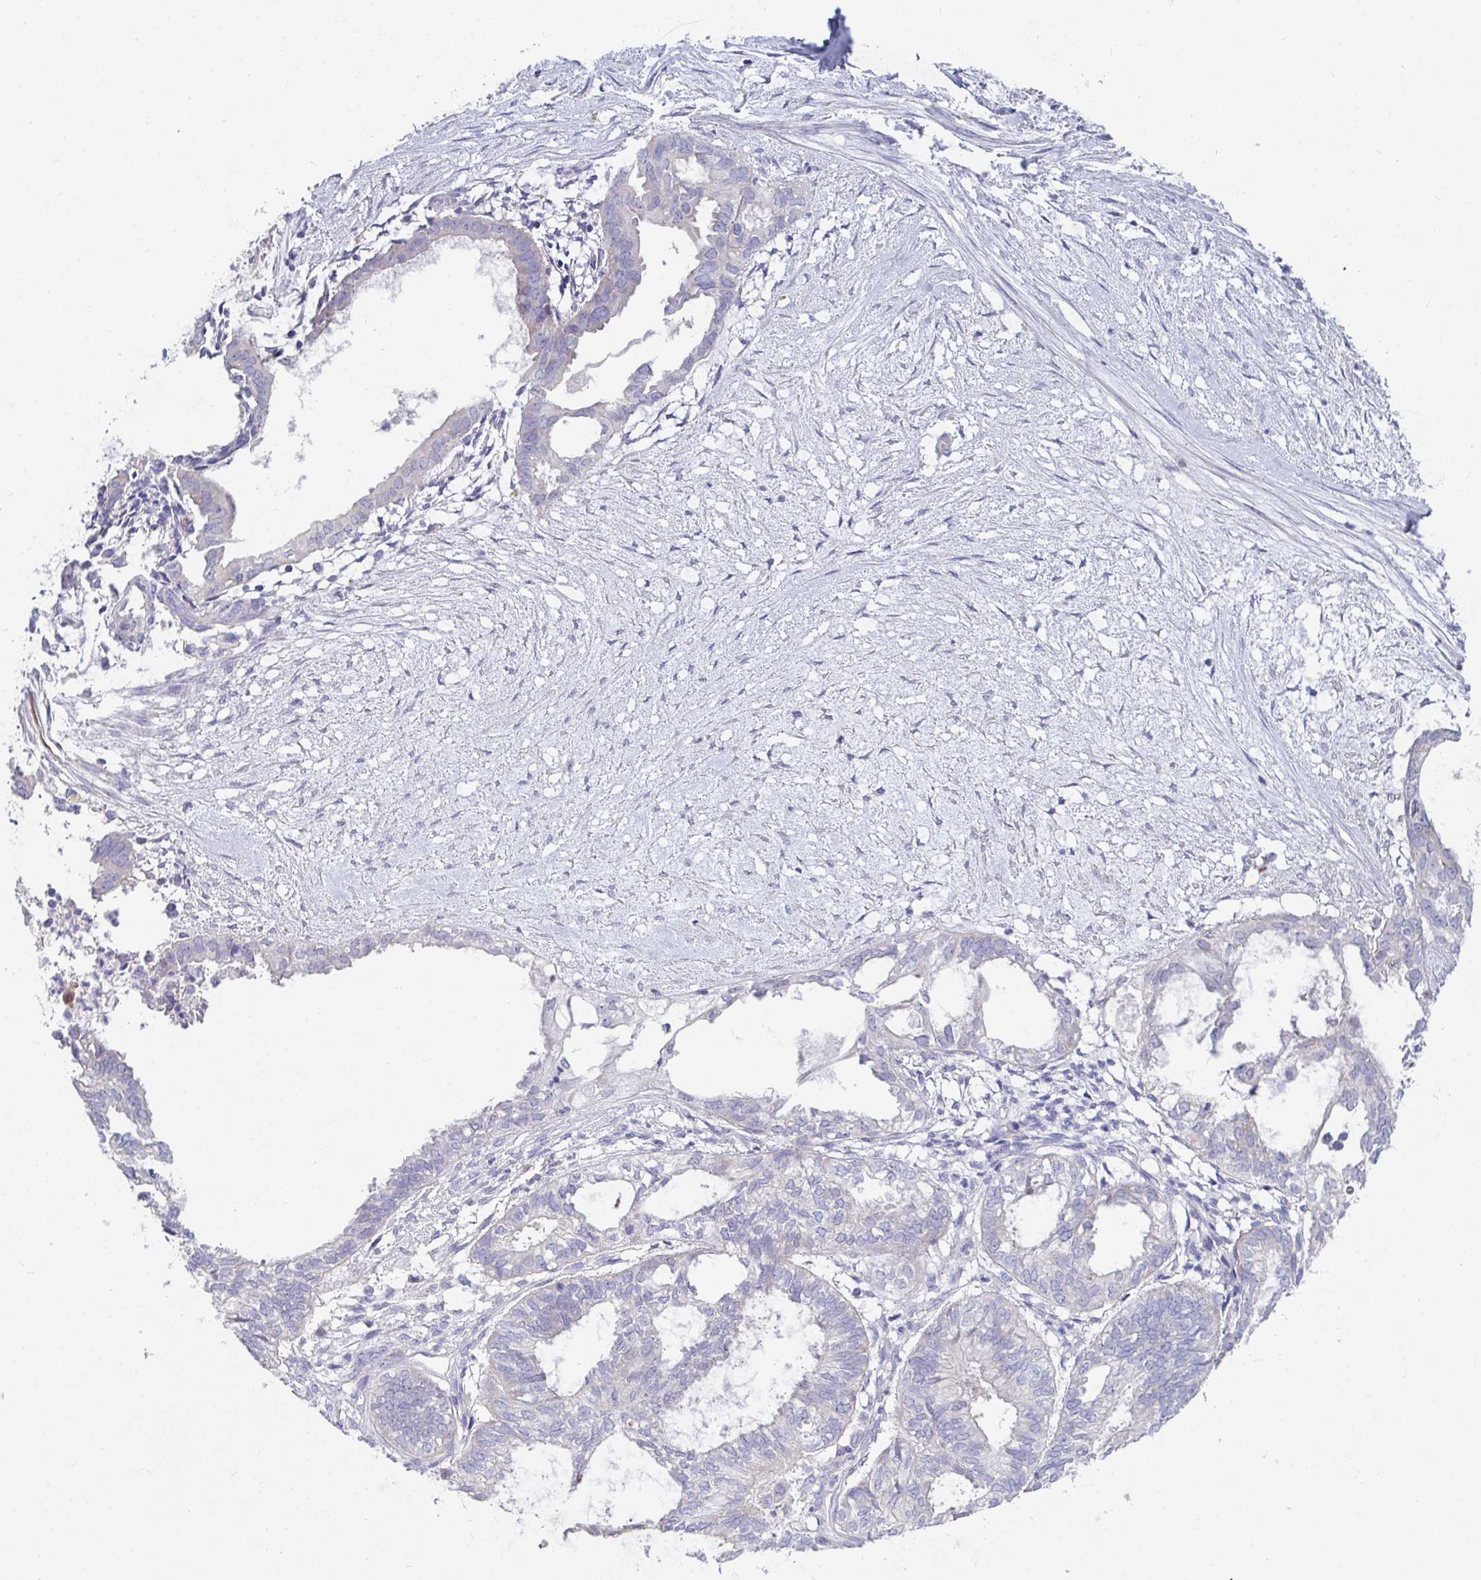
{"staining": {"intensity": "negative", "quantity": "none", "location": "none"}, "tissue": "ovarian cancer", "cell_type": "Tumor cells", "image_type": "cancer", "snomed": [{"axis": "morphology", "description": "Carcinoma, endometroid"}, {"axis": "topography", "description": "Ovary"}], "caption": "Immunohistochemistry photomicrograph of human endometroid carcinoma (ovarian) stained for a protein (brown), which demonstrates no staining in tumor cells. (DAB IHC visualized using brightfield microscopy, high magnification).", "gene": "ZNF561", "patient": {"sex": "female", "age": 64}}